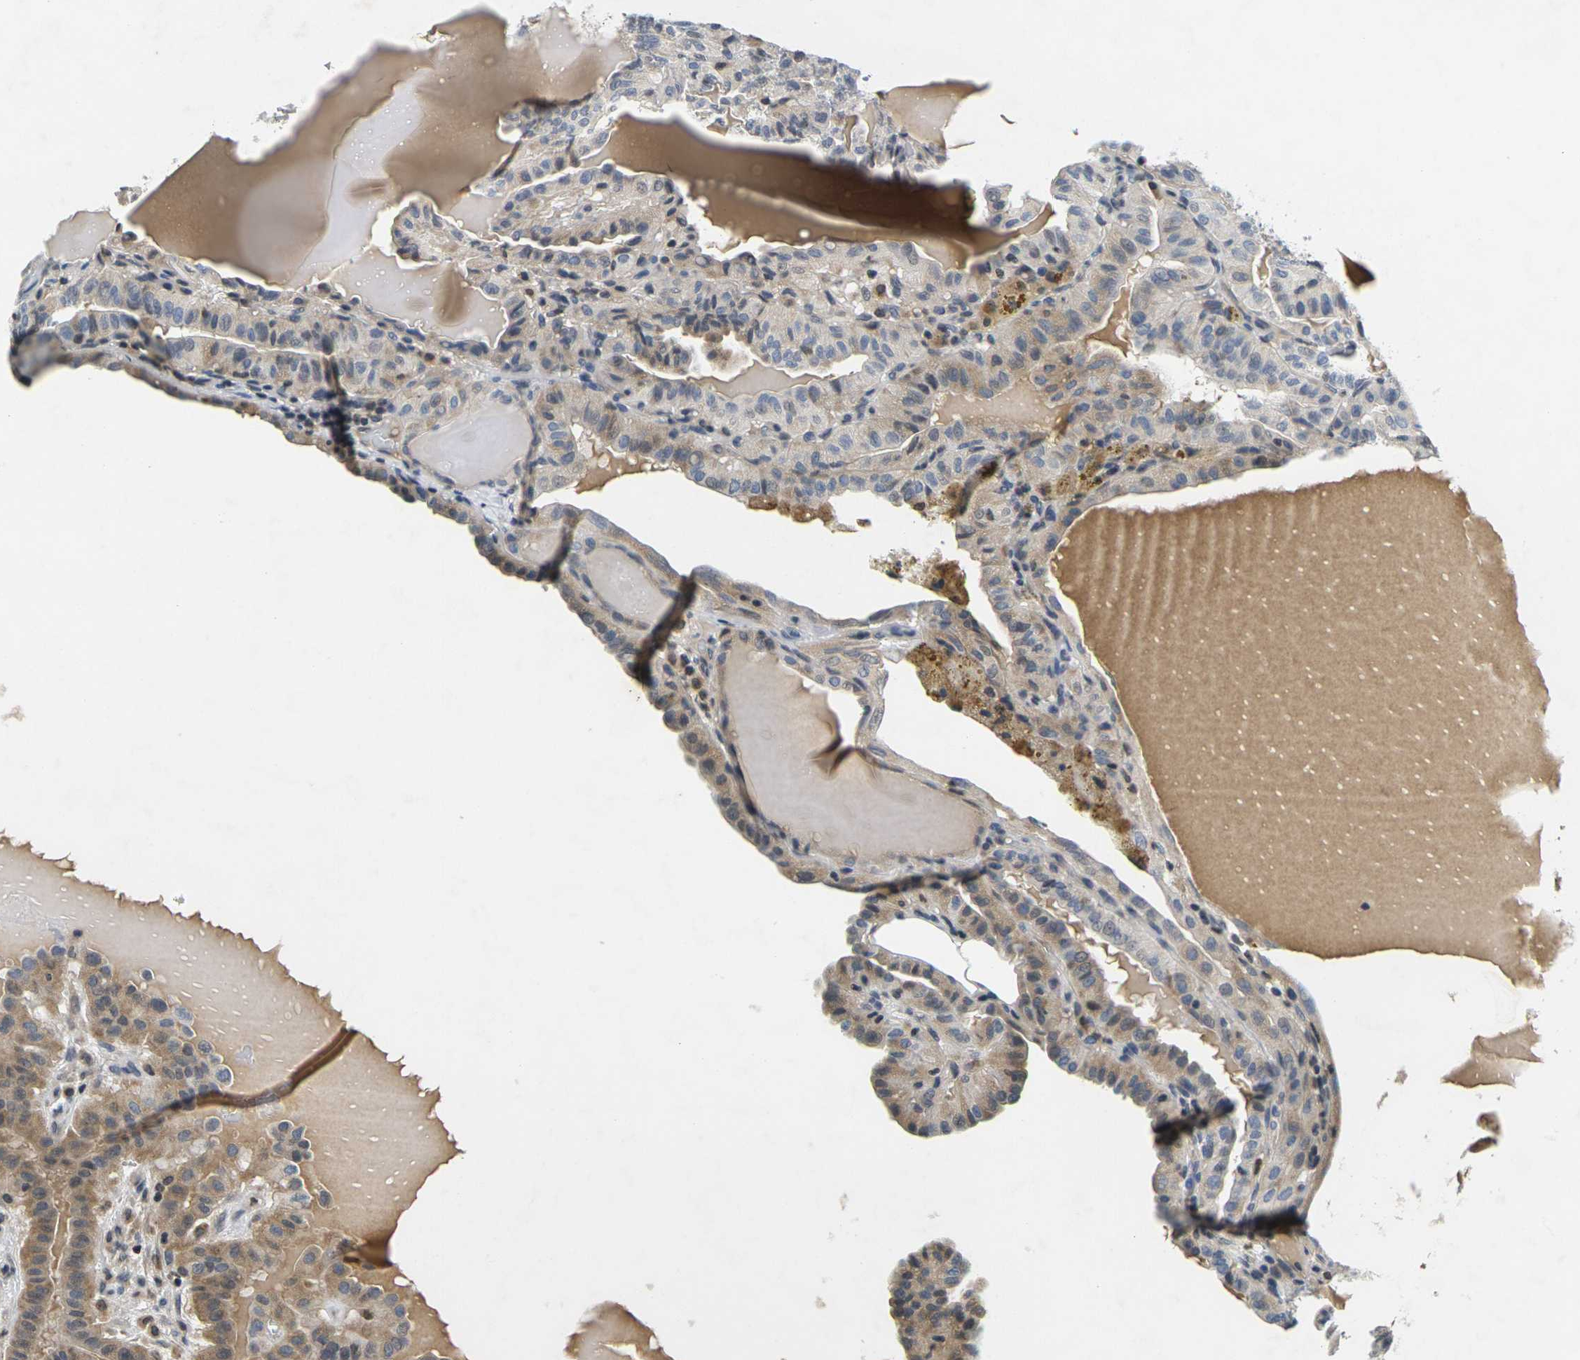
{"staining": {"intensity": "moderate", "quantity": "25%-75%", "location": "cytoplasmic/membranous"}, "tissue": "thyroid cancer", "cell_type": "Tumor cells", "image_type": "cancer", "snomed": [{"axis": "morphology", "description": "Papillary adenocarcinoma, NOS"}, {"axis": "topography", "description": "Thyroid gland"}], "caption": "Tumor cells reveal moderate cytoplasmic/membranous positivity in approximately 25%-75% of cells in thyroid papillary adenocarcinoma.", "gene": "C1QC", "patient": {"sex": "male", "age": 77}}